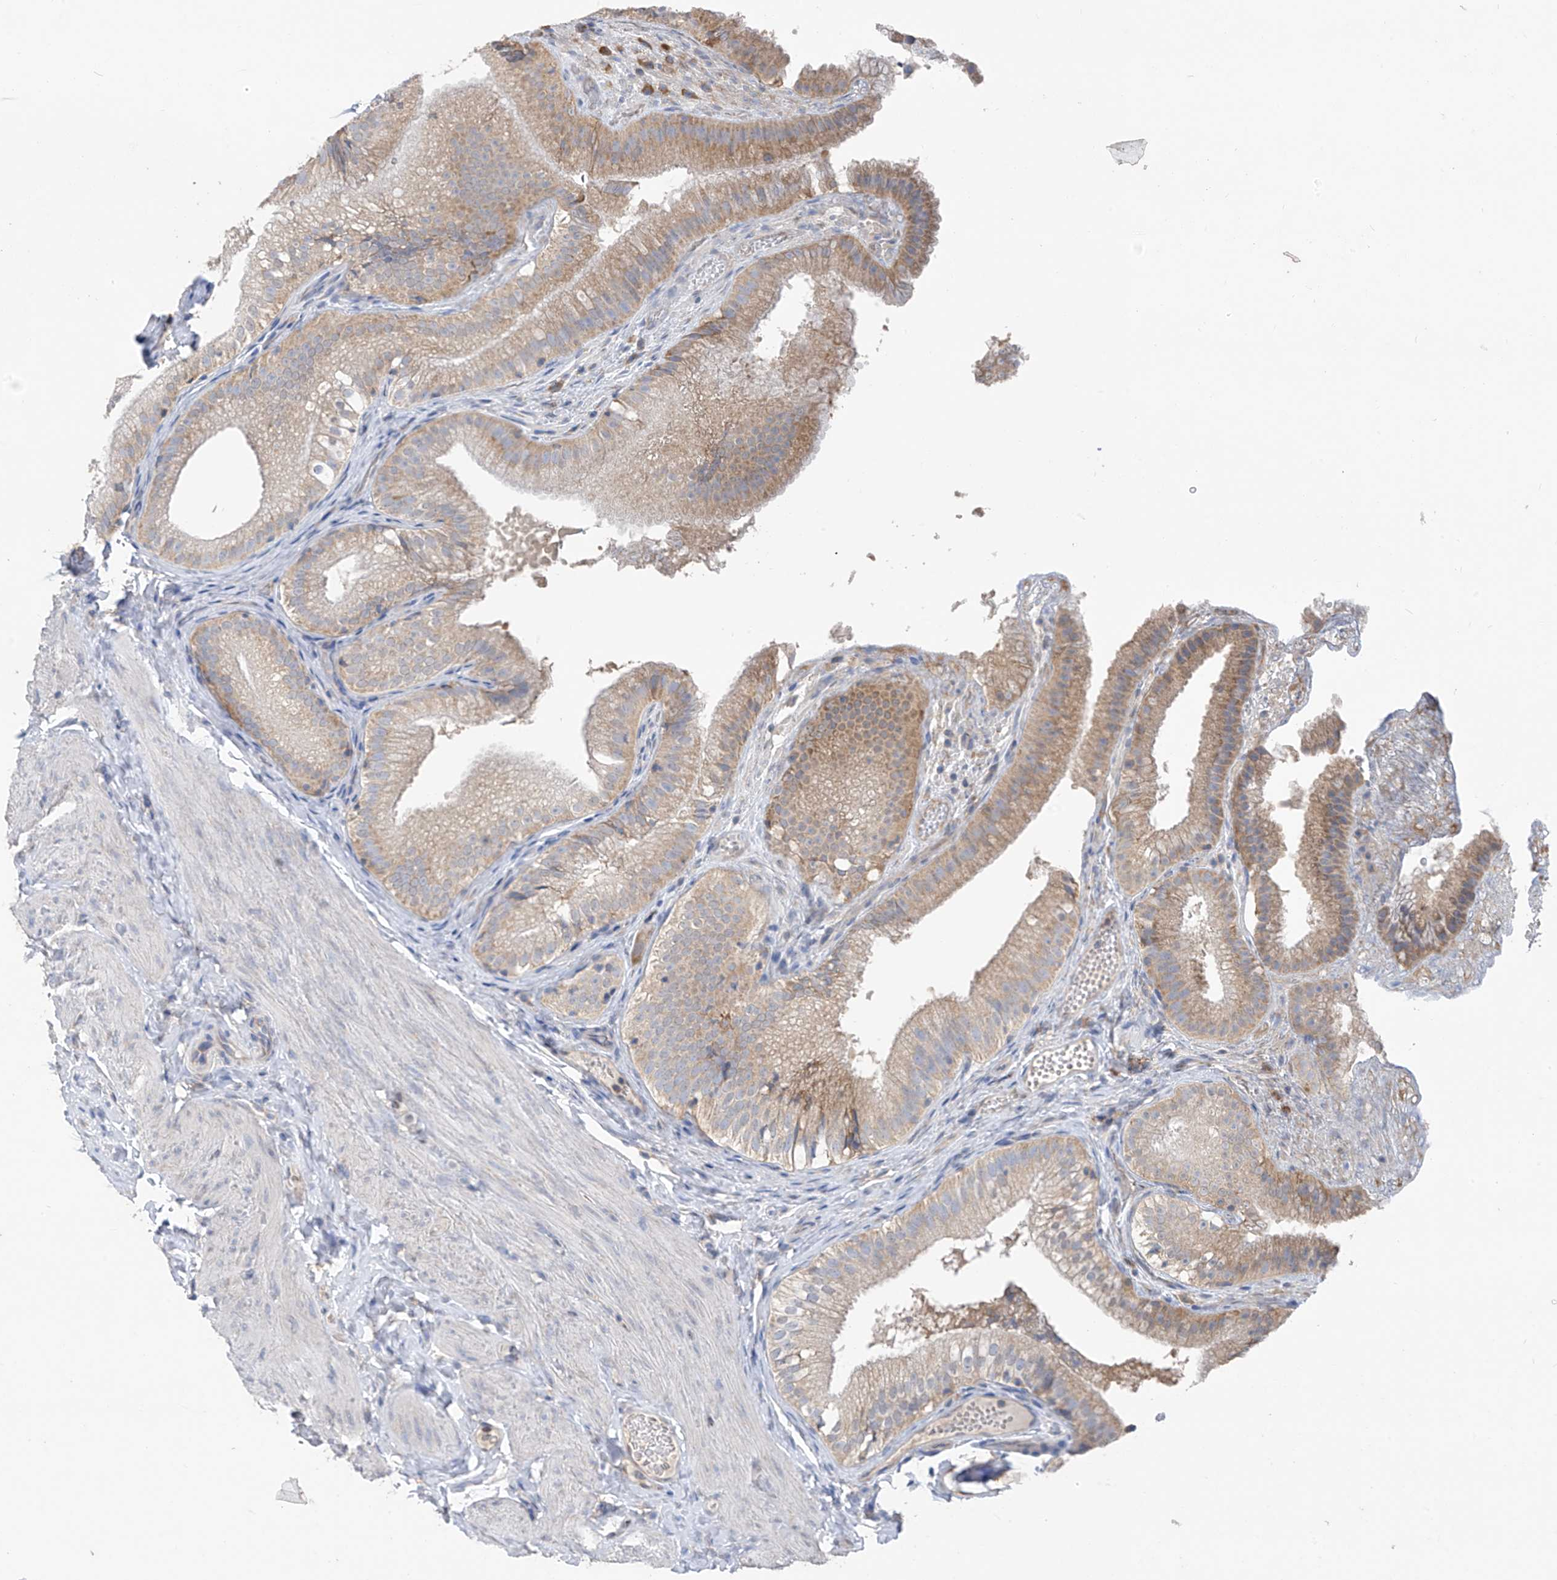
{"staining": {"intensity": "moderate", "quantity": "25%-75%", "location": "cytoplasmic/membranous"}, "tissue": "gallbladder", "cell_type": "Glandular cells", "image_type": "normal", "snomed": [{"axis": "morphology", "description": "Normal tissue, NOS"}, {"axis": "topography", "description": "Gallbladder"}], "caption": "IHC image of normal gallbladder stained for a protein (brown), which exhibits medium levels of moderate cytoplasmic/membranous expression in about 25%-75% of glandular cells.", "gene": "RPL4", "patient": {"sex": "female", "age": 30}}